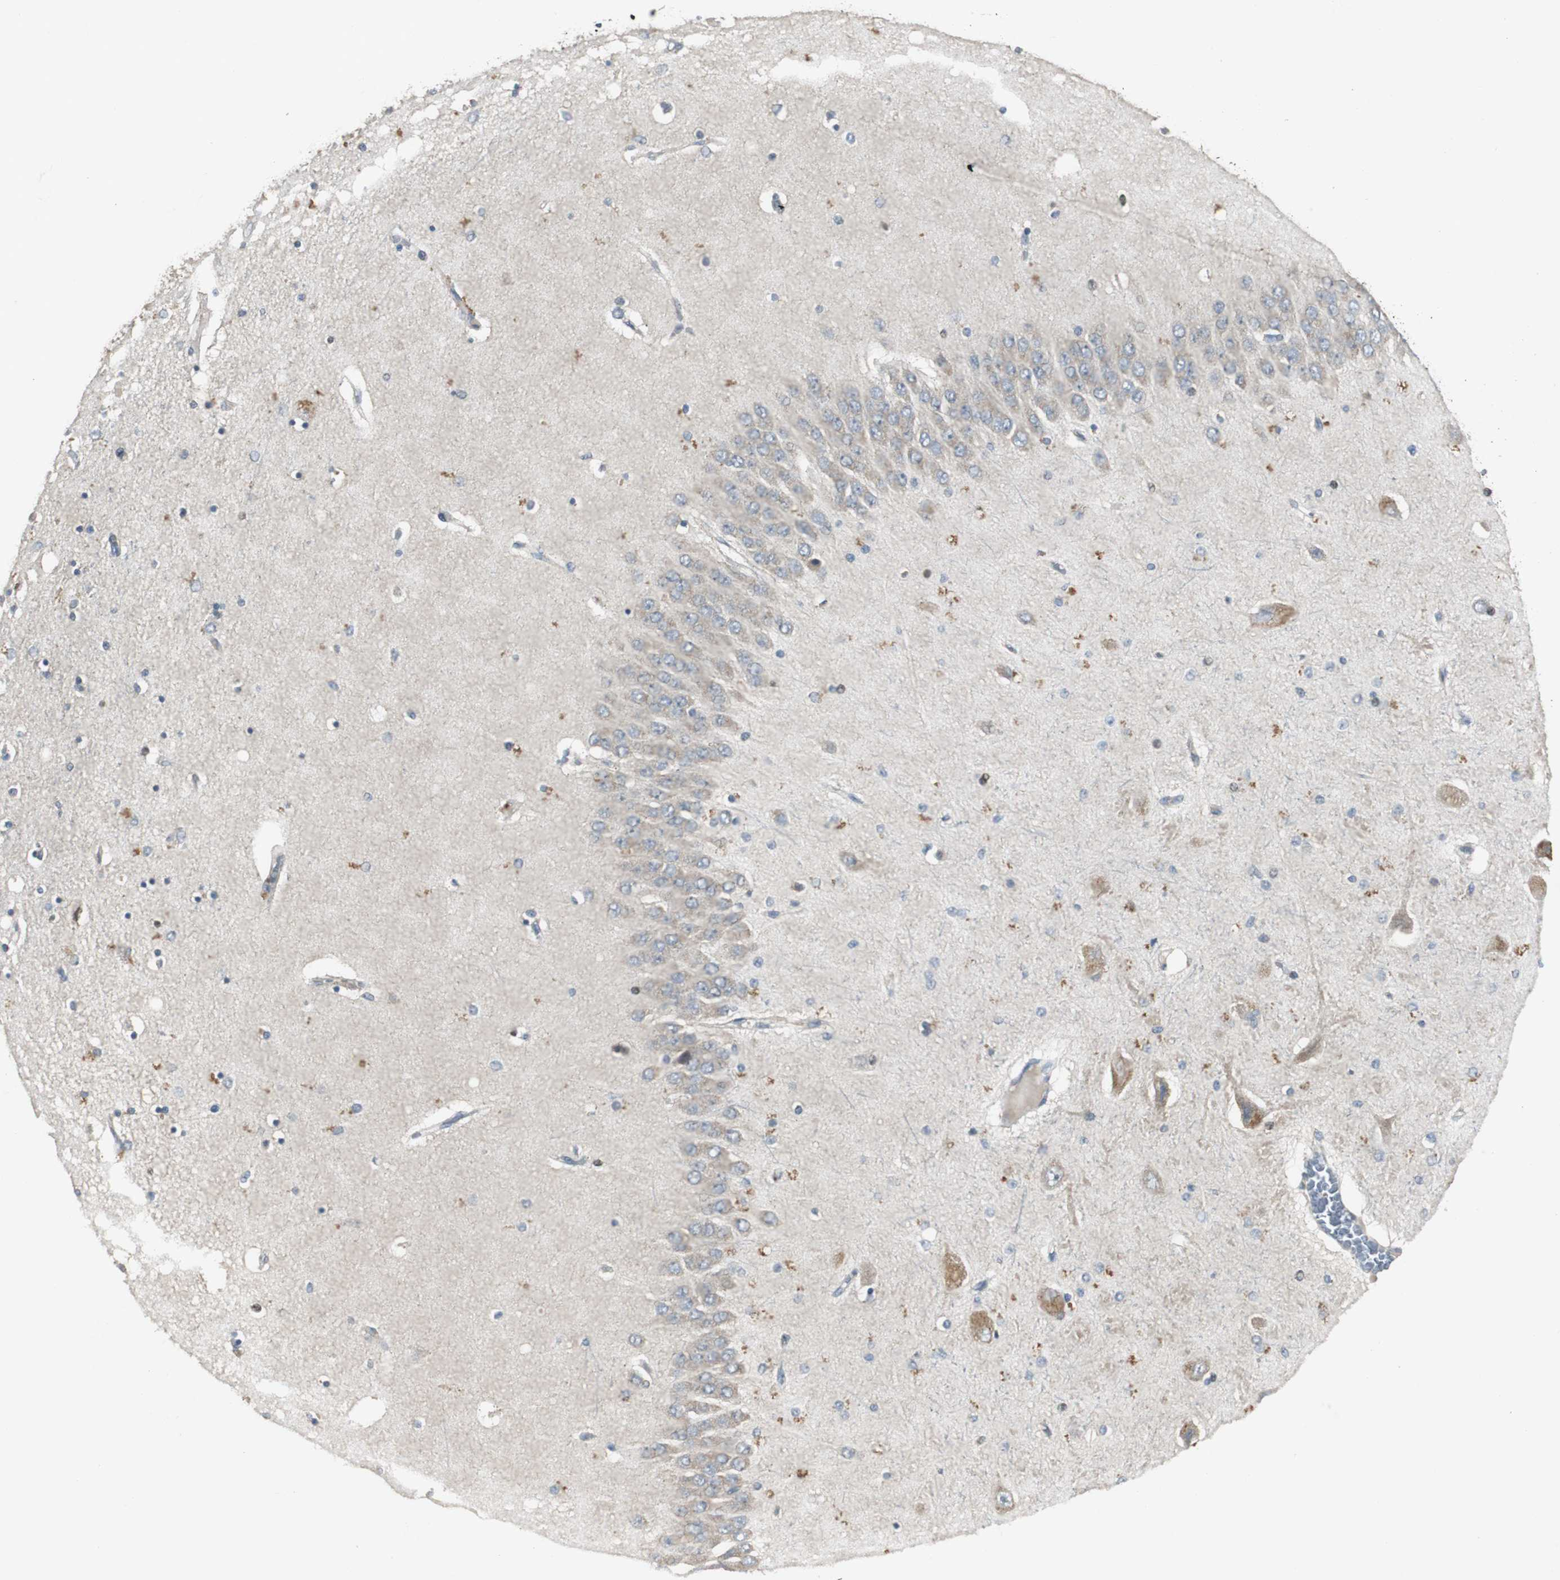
{"staining": {"intensity": "negative", "quantity": "none", "location": "none"}, "tissue": "hippocampus", "cell_type": "Glial cells", "image_type": "normal", "snomed": [{"axis": "morphology", "description": "Normal tissue, NOS"}, {"axis": "topography", "description": "Hippocampus"}], "caption": "The photomicrograph demonstrates no staining of glial cells in unremarkable hippocampus.", "gene": "MYT1", "patient": {"sex": "female", "age": 54}}